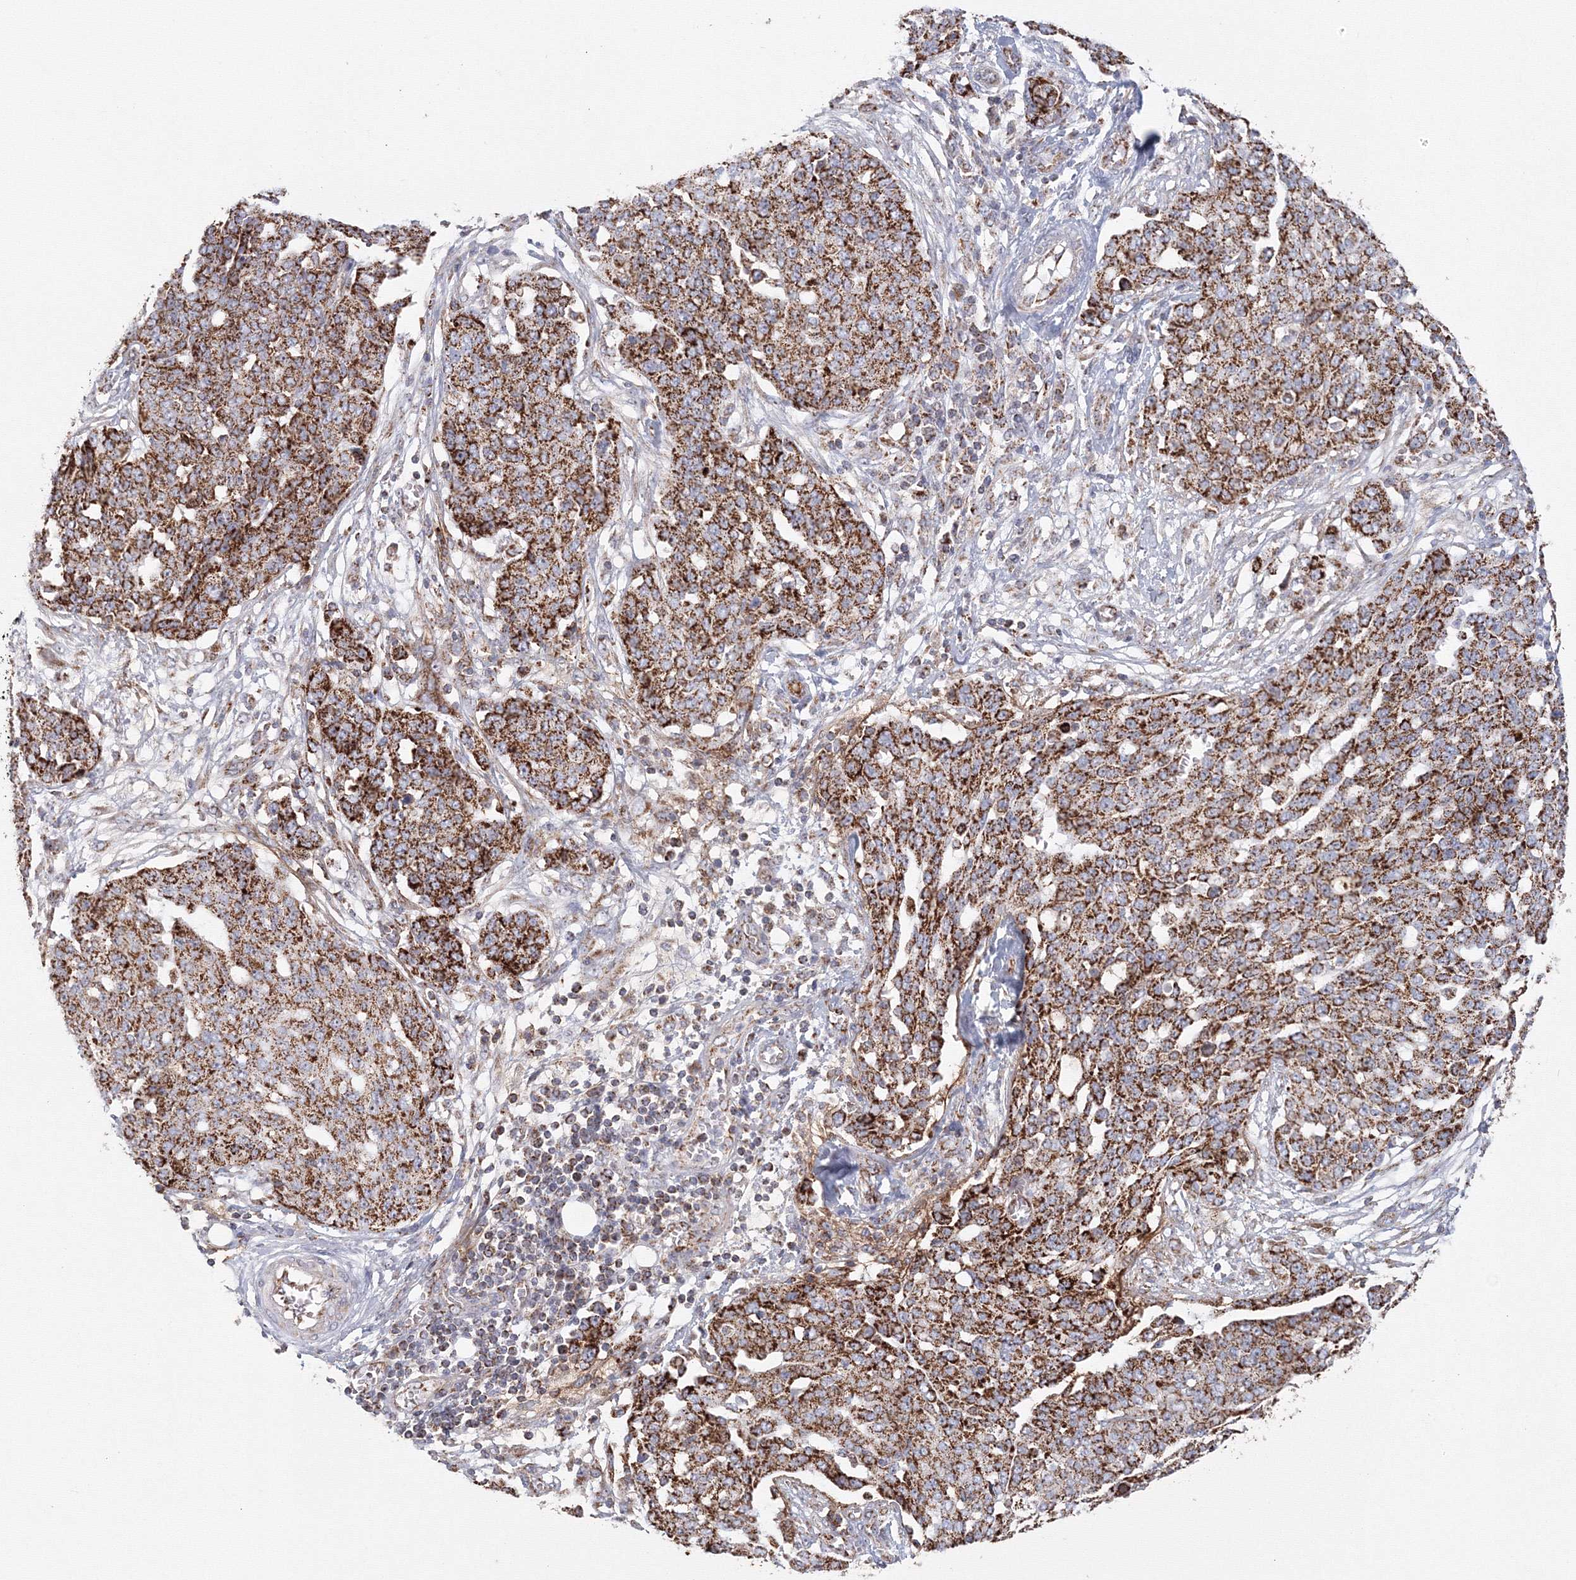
{"staining": {"intensity": "strong", "quantity": ">75%", "location": "cytoplasmic/membranous"}, "tissue": "ovarian cancer", "cell_type": "Tumor cells", "image_type": "cancer", "snomed": [{"axis": "morphology", "description": "Cystadenocarcinoma, serous, NOS"}, {"axis": "topography", "description": "Soft tissue"}, {"axis": "topography", "description": "Ovary"}], "caption": "Ovarian cancer tissue exhibits strong cytoplasmic/membranous positivity in about >75% of tumor cells, visualized by immunohistochemistry. (DAB = brown stain, brightfield microscopy at high magnification).", "gene": "GRPEL1", "patient": {"sex": "female", "age": 57}}